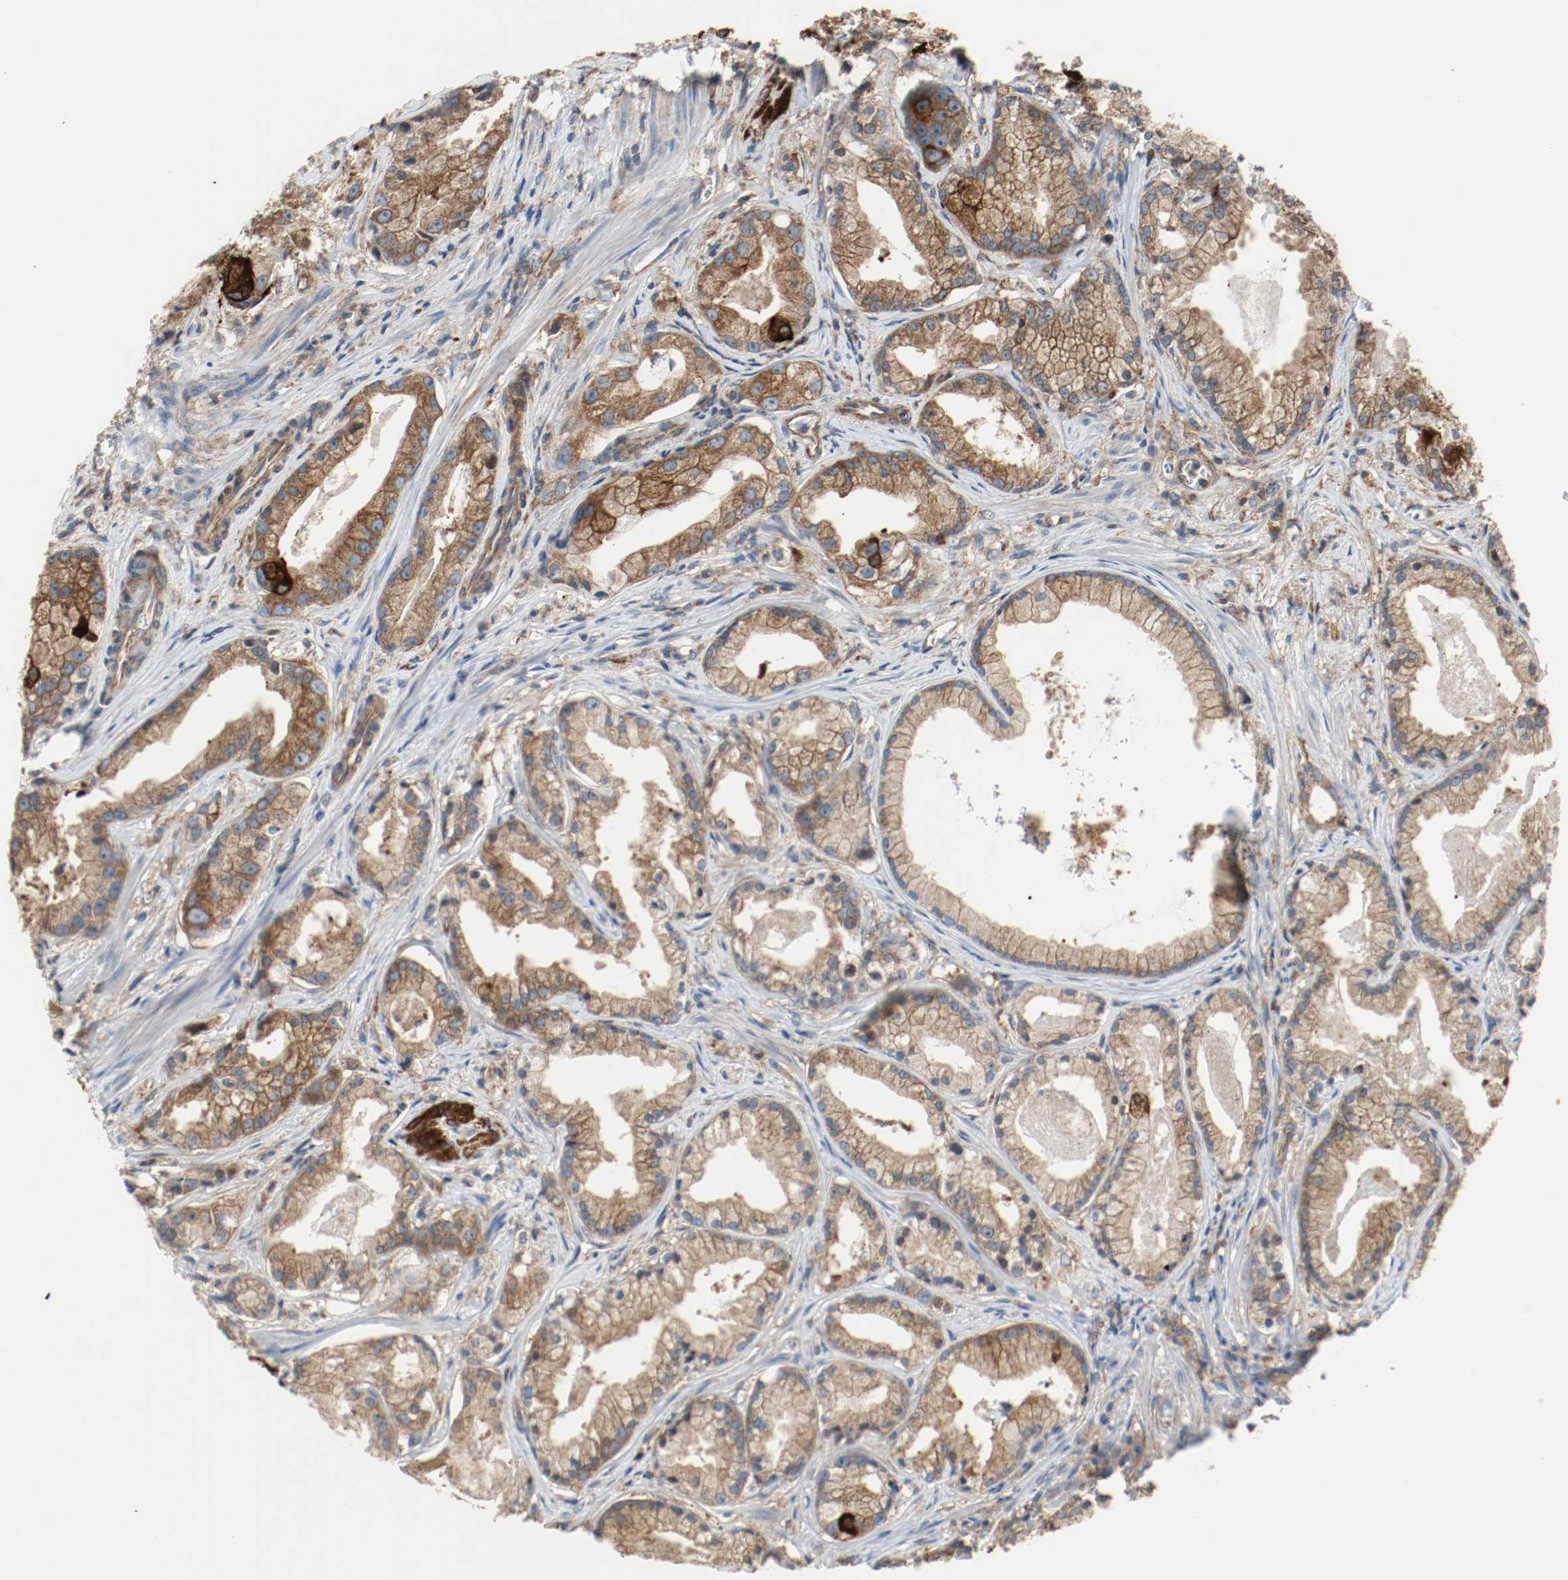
{"staining": {"intensity": "moderate", "quantity": ">75%", "location": "cytoplasmic/membranous"}, "tissue": "prostate cancer", "cell_type": "Tumor cells", "image_type": "cancer", "snomed": [{"axis": "morphology", "description": "Adenocarcinoma, Low grade"}, {"axis": "topography", "description": "Prostate"}], "caption": "Immunohistochemical staining of human prostate cancer (low-grade adenocarcinoma) reveals medium levels of moderate cytoplasmic/membranous protein expression in about >75% of tumor cells.", "gene": "TUBA3D", "patient": {"sex": "male", "age": 59}}